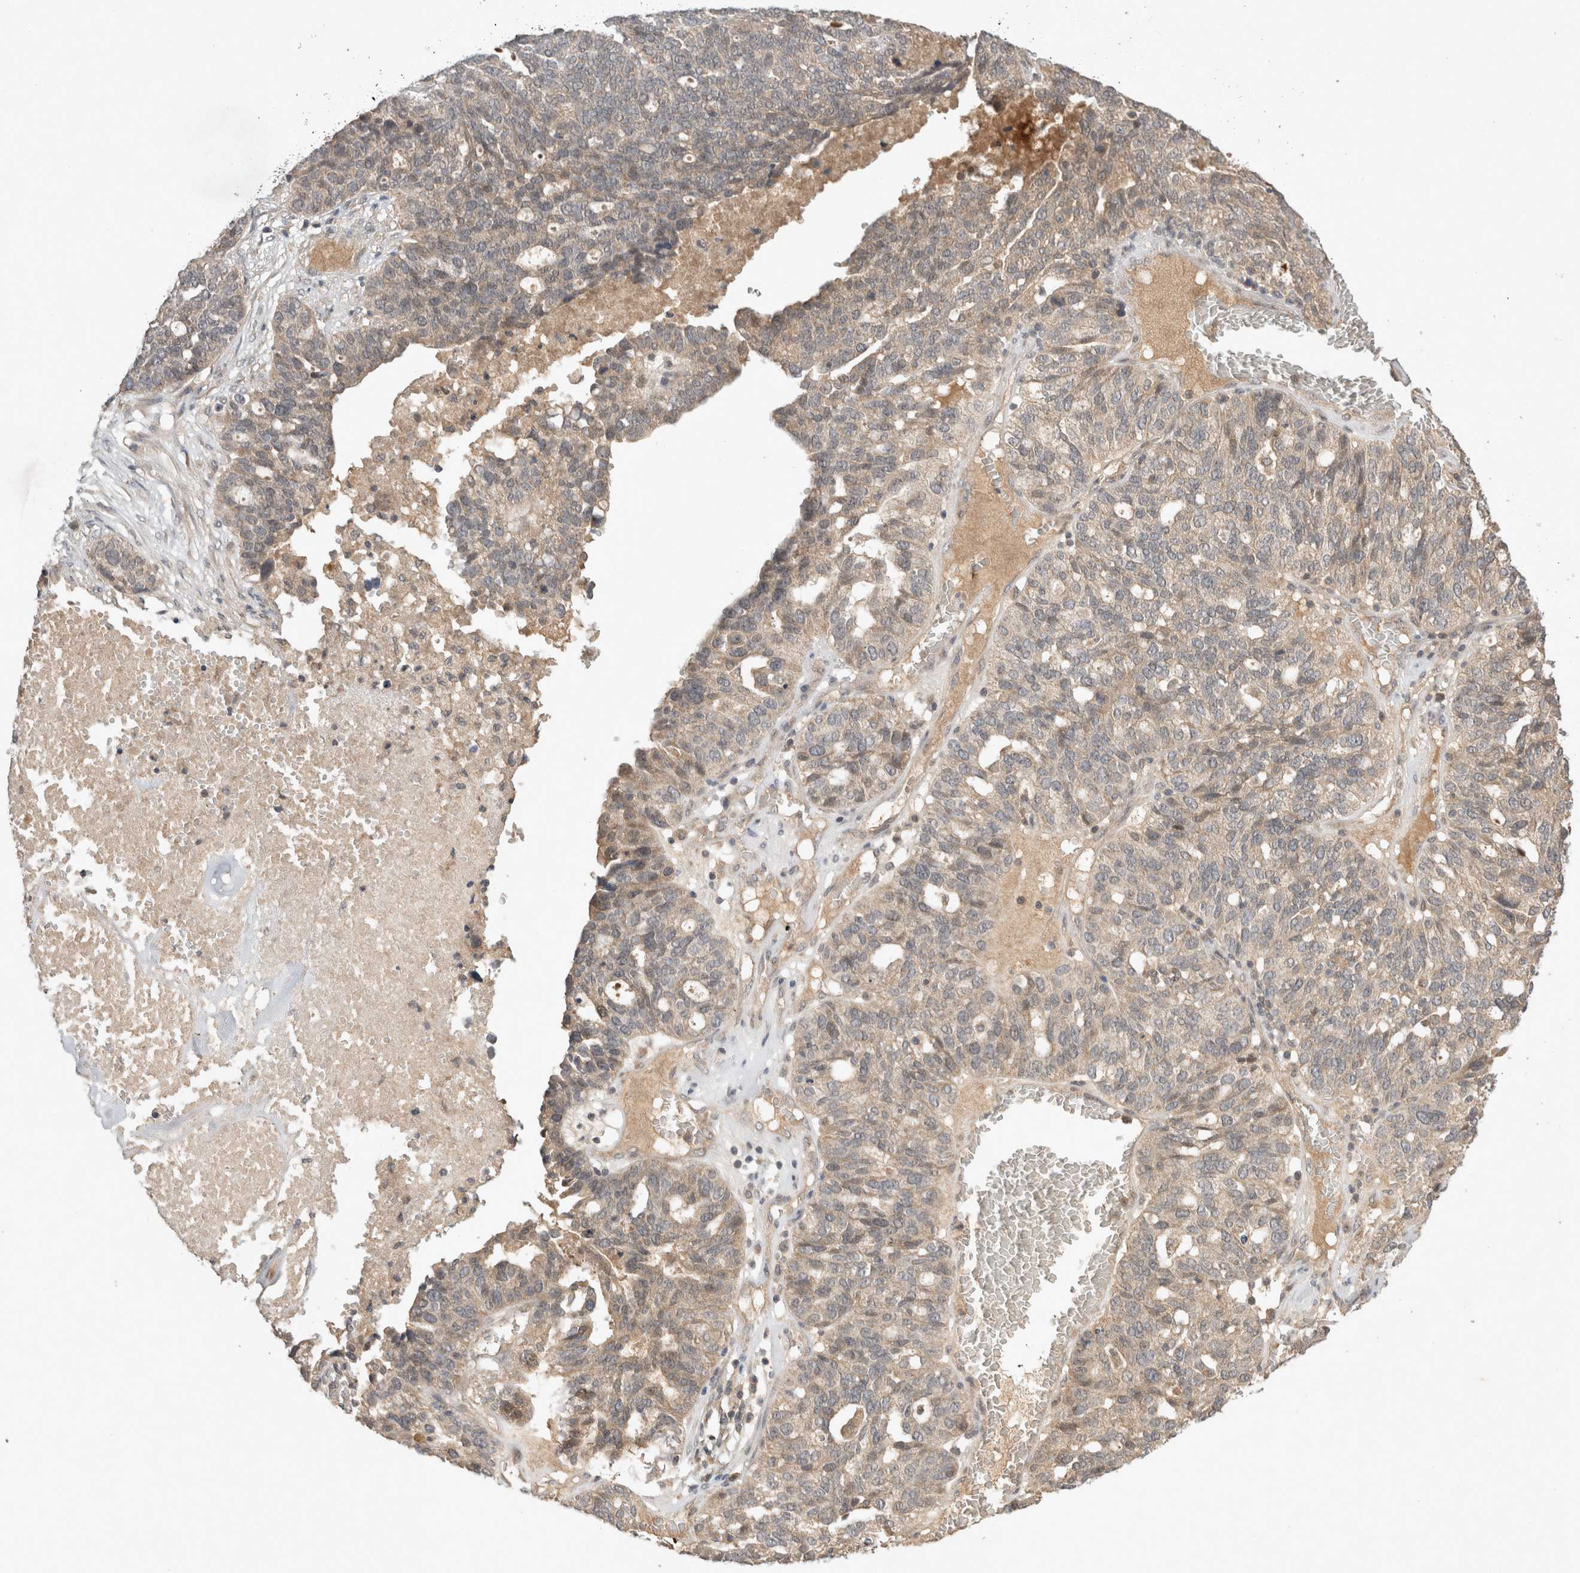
{"staining": {"intensity": "weak", "quantity": ">75%", "location": "cytoplasmic/membranous"}, "tissue": "ovarian cancer", "cell_type": "Tumor cells", "image_type": "cancer", "snomed": [{"axis": "morphology", "description": "Cystadenocarcinoma, serous, NOS"}, {"axis": "topography", "description": "Ovary"}], "caption": "IHC of ovarian cancer exhibits low levels of weak cytoplasmic/membranous staining in about >75% of tumor cells.", "gene": "LOXL2", "patient": {"sex": "female", "age": 59}}